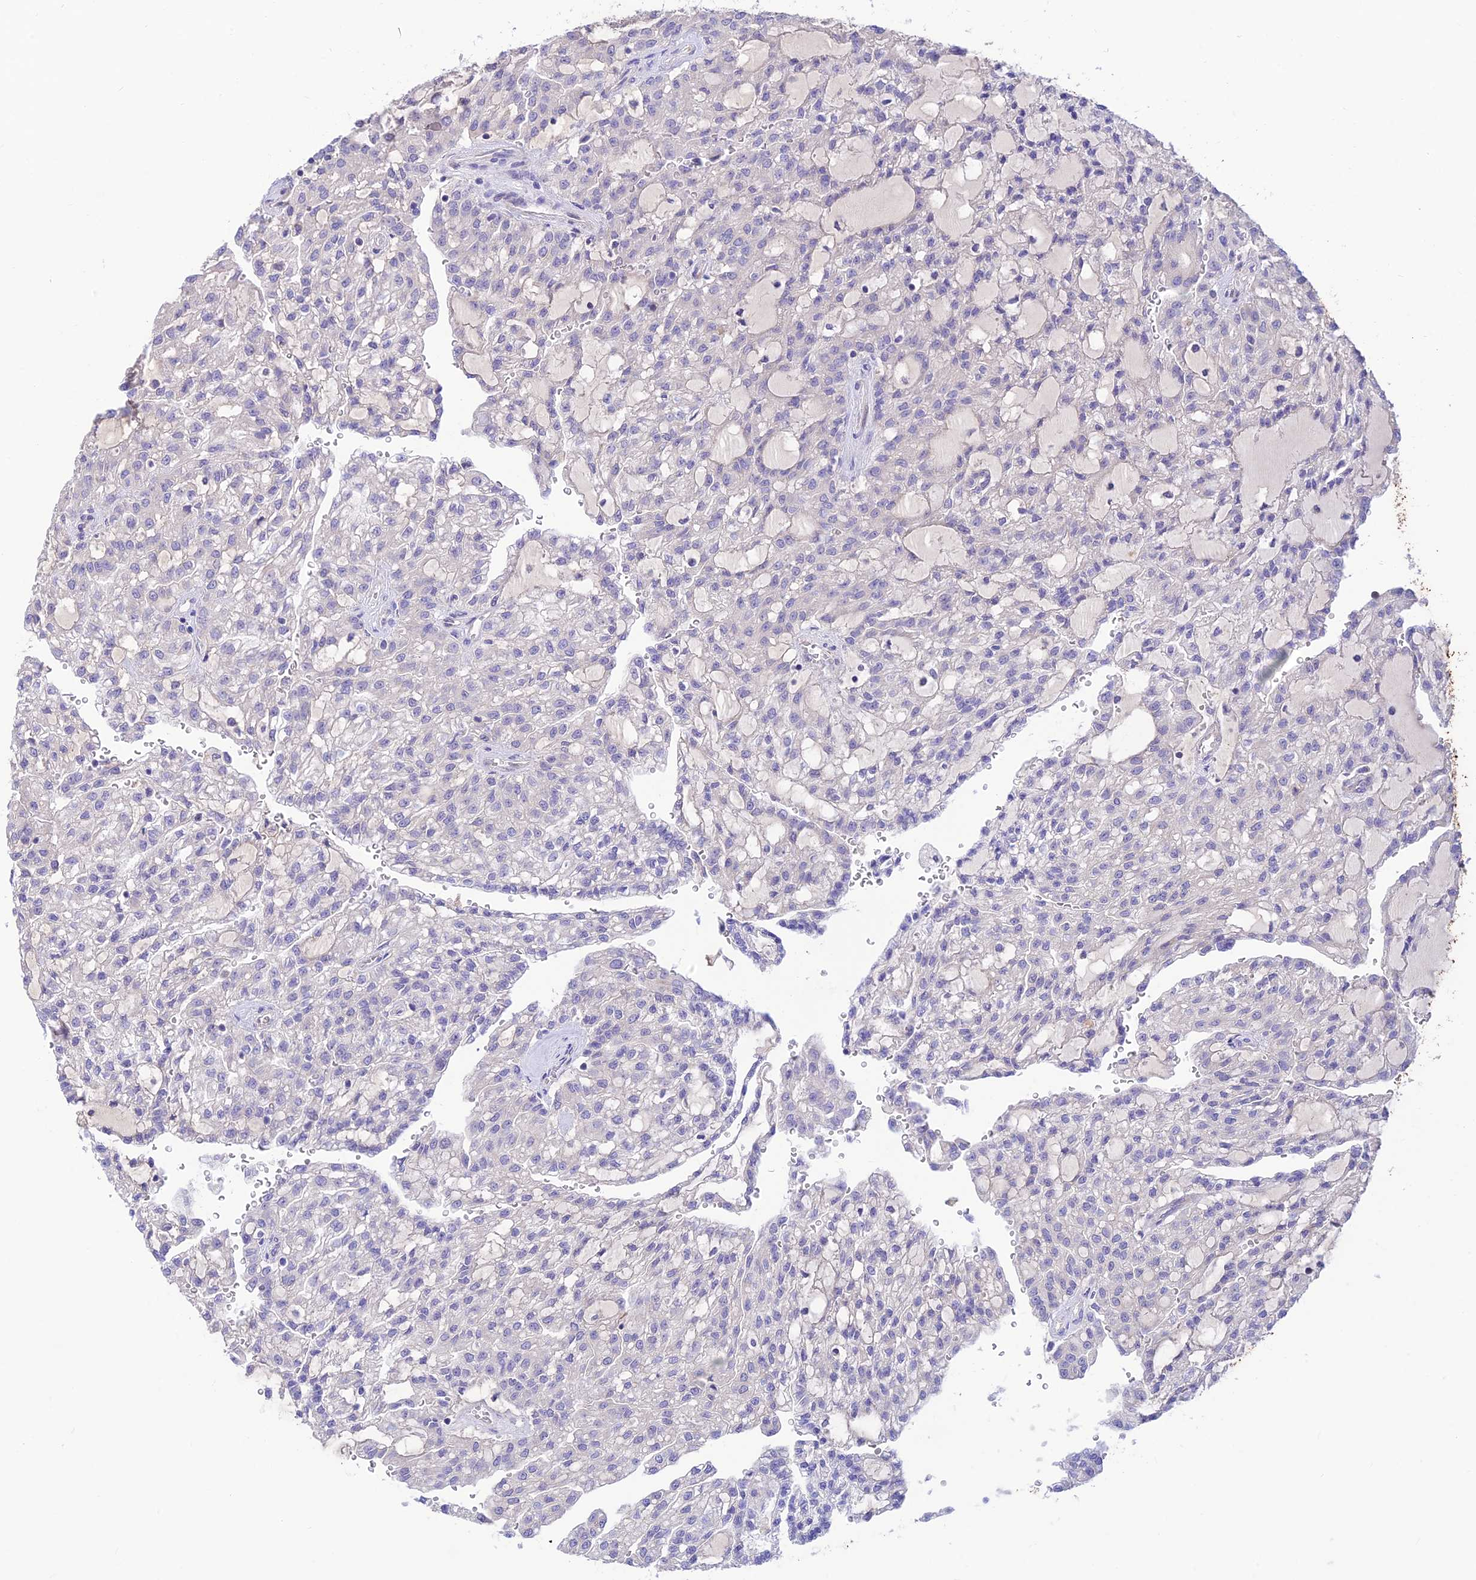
{"staining": {"intensity": "negative", "quantity": "none", "location": "none"}, "tissue": "renal cancer", "cell_type": "Tumor cells", "image_type": "cancer", "snomed": [{"axis": "morphology", "description": "Adenocarcinoma, NOS"}, {"axis": "topography", "description": "Kidney"}], "caption": "This is an immunohistochemistry image of human renal adenocarcinoma. There is no staining in tumor cells.", "gene": "FAM186B", "patient": {"sex": "male", "age": 63}}